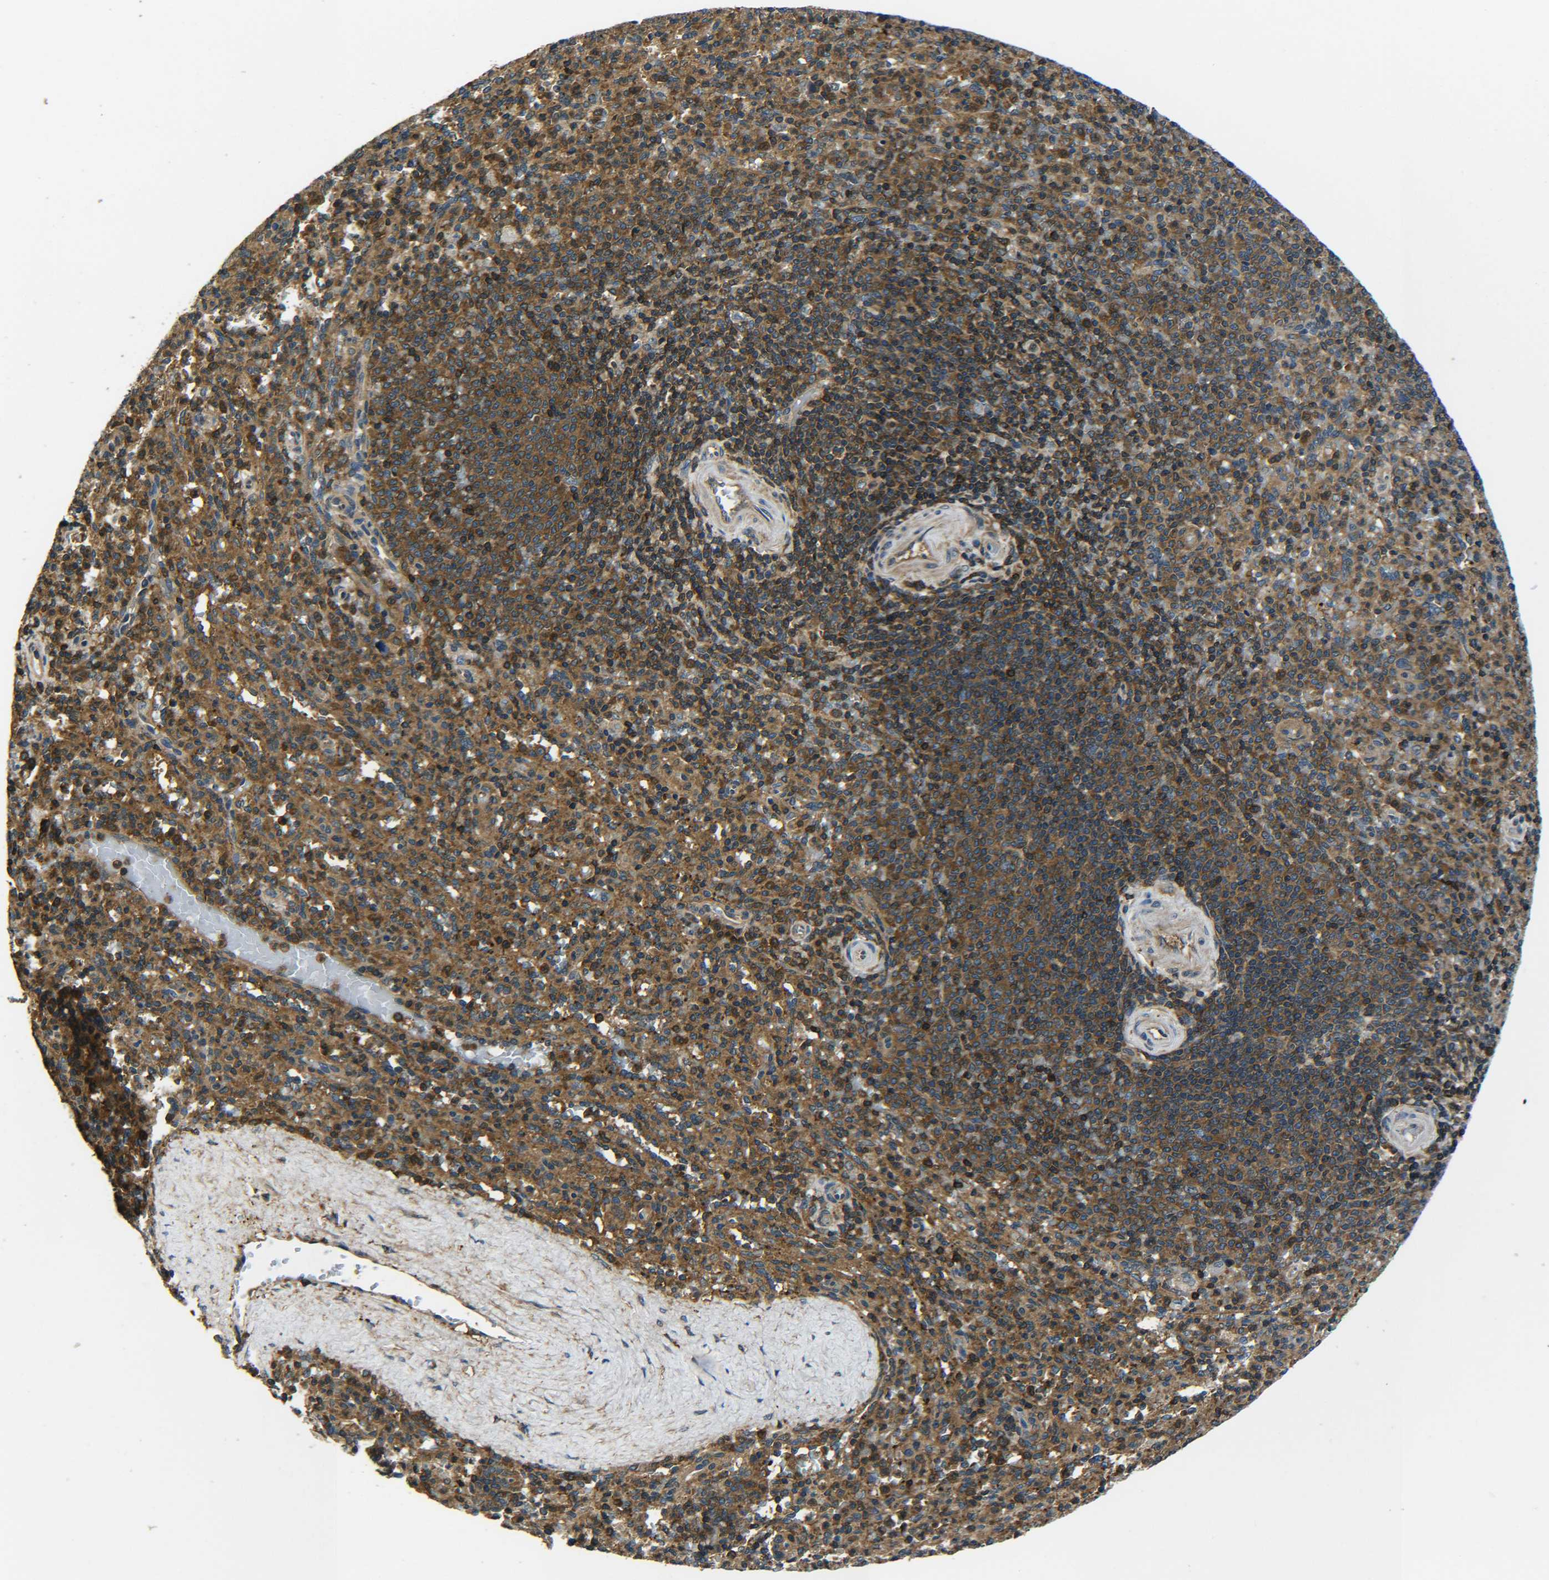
{"staining": {"intensity": "strong", "quantity": ">75%", "location": "cytoplasmic/membranous"}, "tissue": "spleen", "cell_type": "Cells in red pulp", "image_type": "normal", "snomed": [{"axis": "morphology", "description": "Normal tissue, NOS"}, {"axis": "topography", "description": "Spleen"}], "caption": "Immunohistochemistry of benign human spleen reveals high levels of strong cytoplasmic/membranous positivity in about >75% of cells in red pulp. Immunohistochemistry (ihc) stains the protein of interest in brown and the nuclei are stained blue.", "gene": "PREB", "patient": {"sex": "male", "age": 36}}